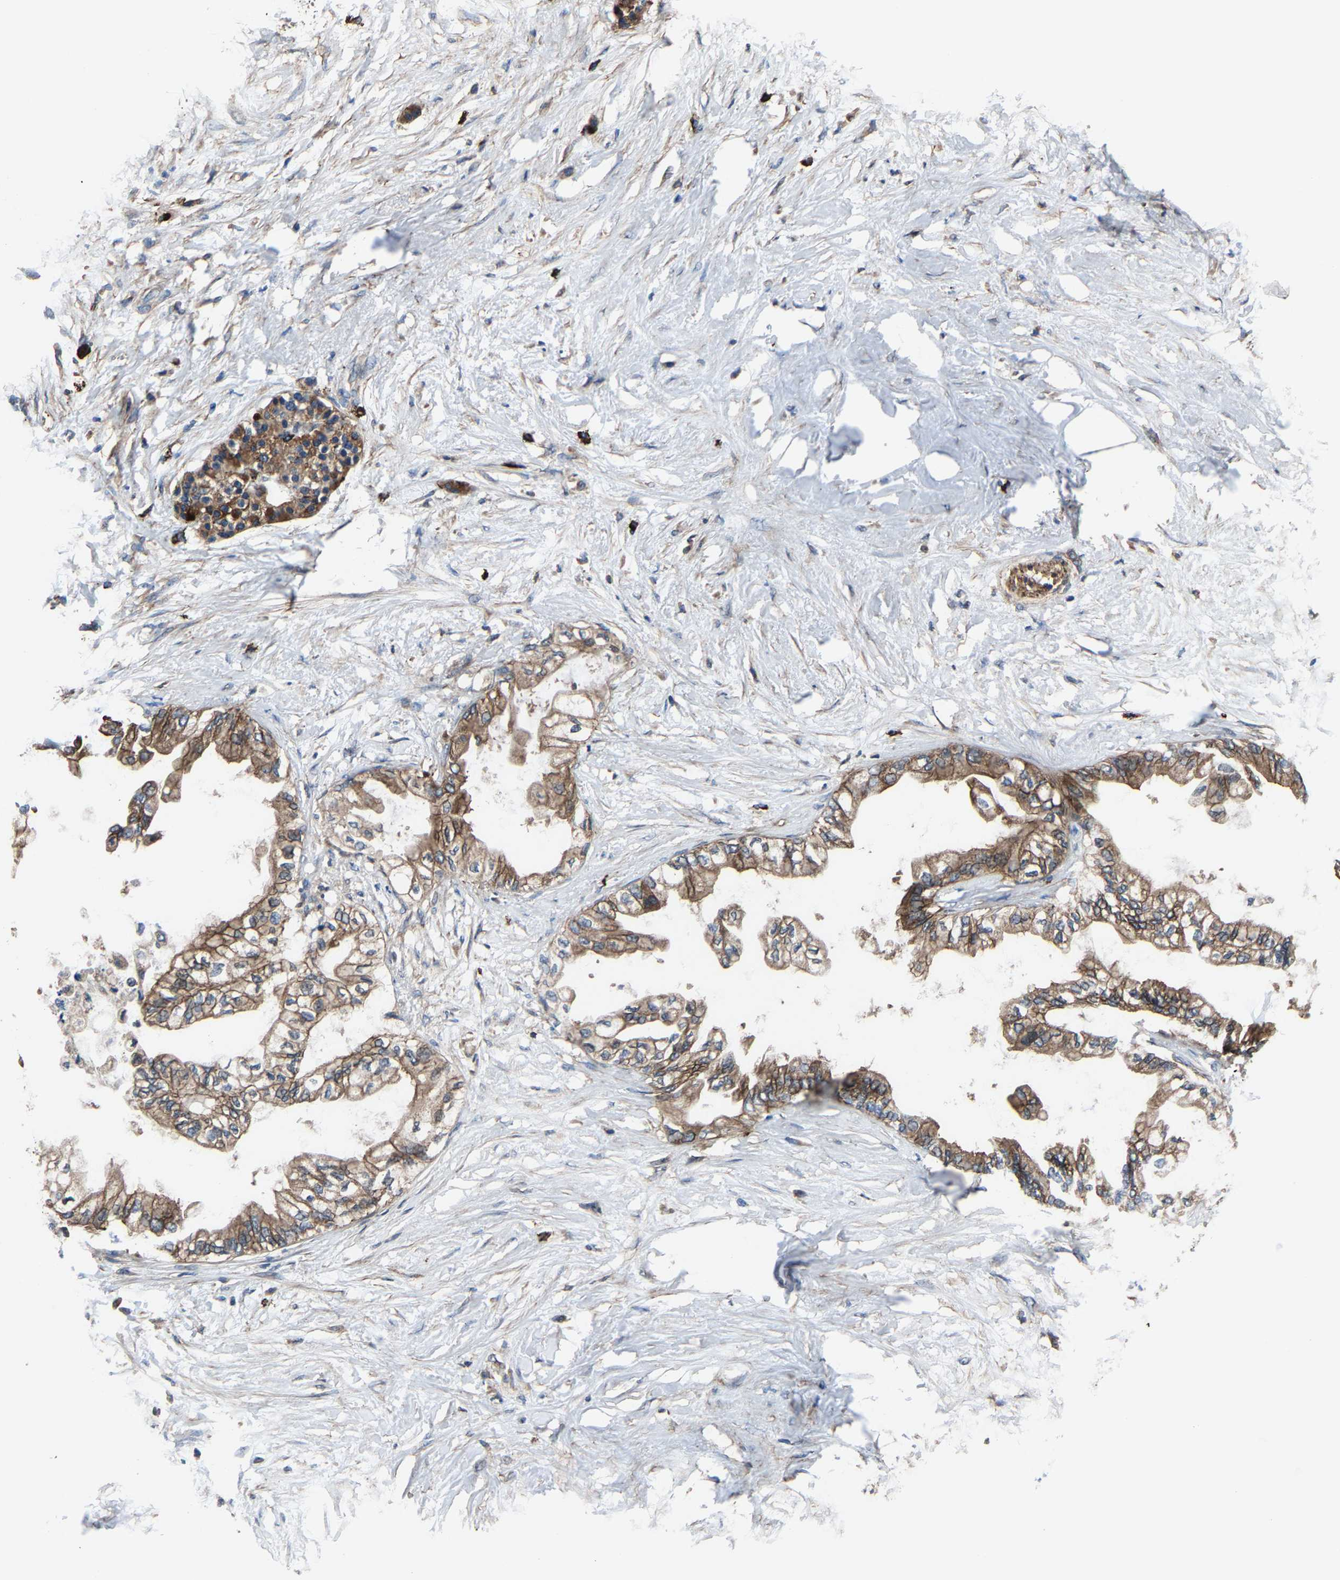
{"staining": {"intensity": "moderate", "quantity": ">75%", "location": "cytoplasmic/membranous"}, "tissue": "pancreatic cancer", "cell_type": "Tumor cells", "image_type": "cancer", "snomed": [{"axis": "morphology", "description": "Normal tissue, NOS"}, {"axis": "morphology", "description": "Adenocarcinoma, NOS"}, {"axis": "topography", "description": "Pancreas"}, {"axis": "topography", "description": "Duodenum"}], "caption": "IHC (DAB (3,3'-diaminobenzidine)) staining of pancreatic cancer exhibits moderate cytoplasmic/membranous protein positivity in approximately >75% of tumor cells. The staining was performed using DAB, with brown indicating positive protein expression. Nuclei are stained blue with hematoxylin.", "gene": "KIAA1958", "patient": {"sex": "female", "age": 60}}